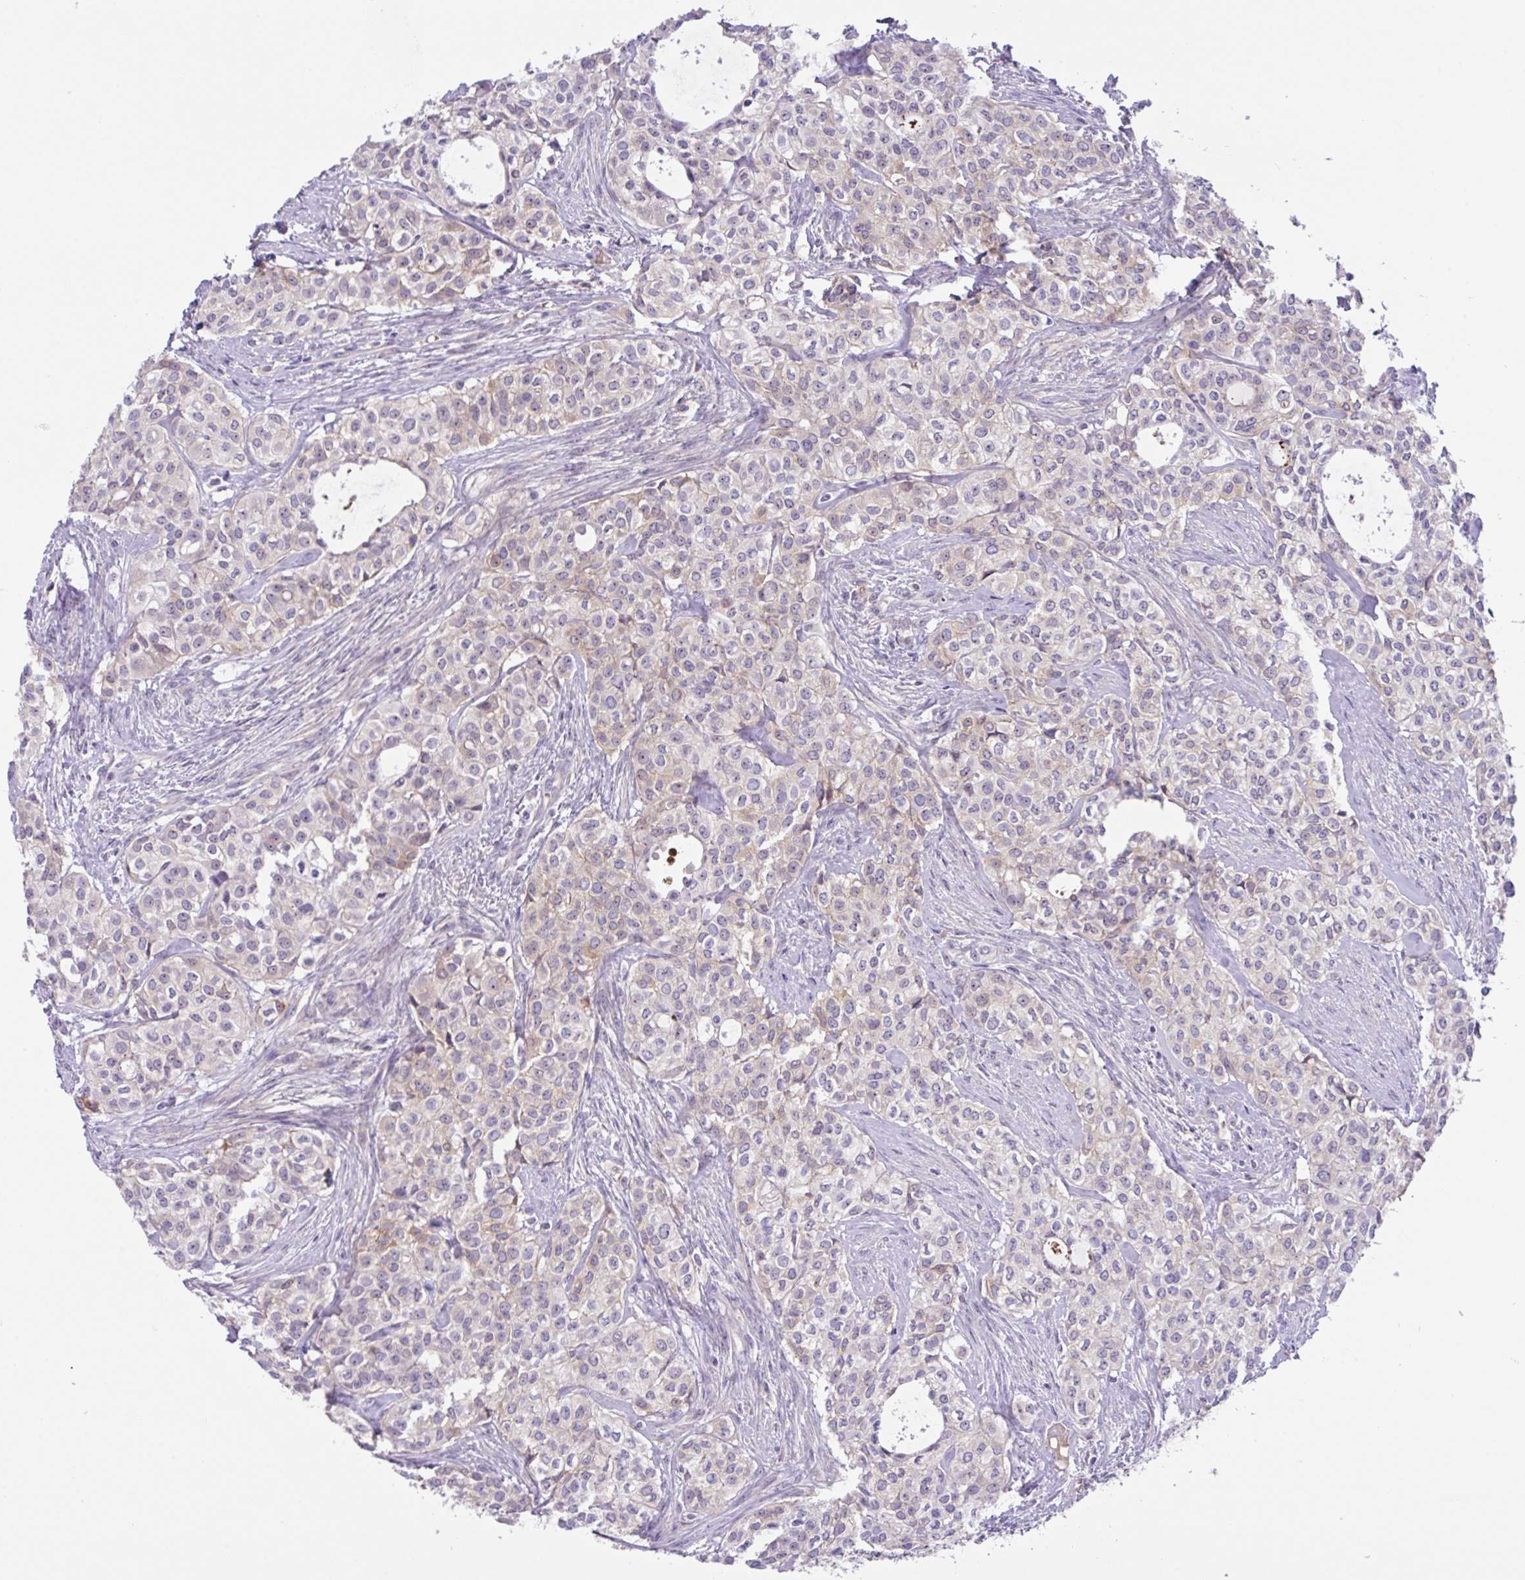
{"staining": {"intensity": "weak", "quantity": "<25%", "location": "cytoplasmic/membranous"}, "tissue": "head and neck cancer", "cell_type": "Tumor cells", "image_type": "cancer", "snomed": [{"axis": "morphology", "description": "Adenocarcinoma, NOS"}, {"axis": "topography", "description": "Head-Neck"}], "caption": "DAB immunohistochemical staining of head and neck cancer reveals no significant positivity in tumor cells. (DAB immunohistochemistry, high magnification).", "gene": "MXRA8", "patient": {"sex": "male", "age": 81}}